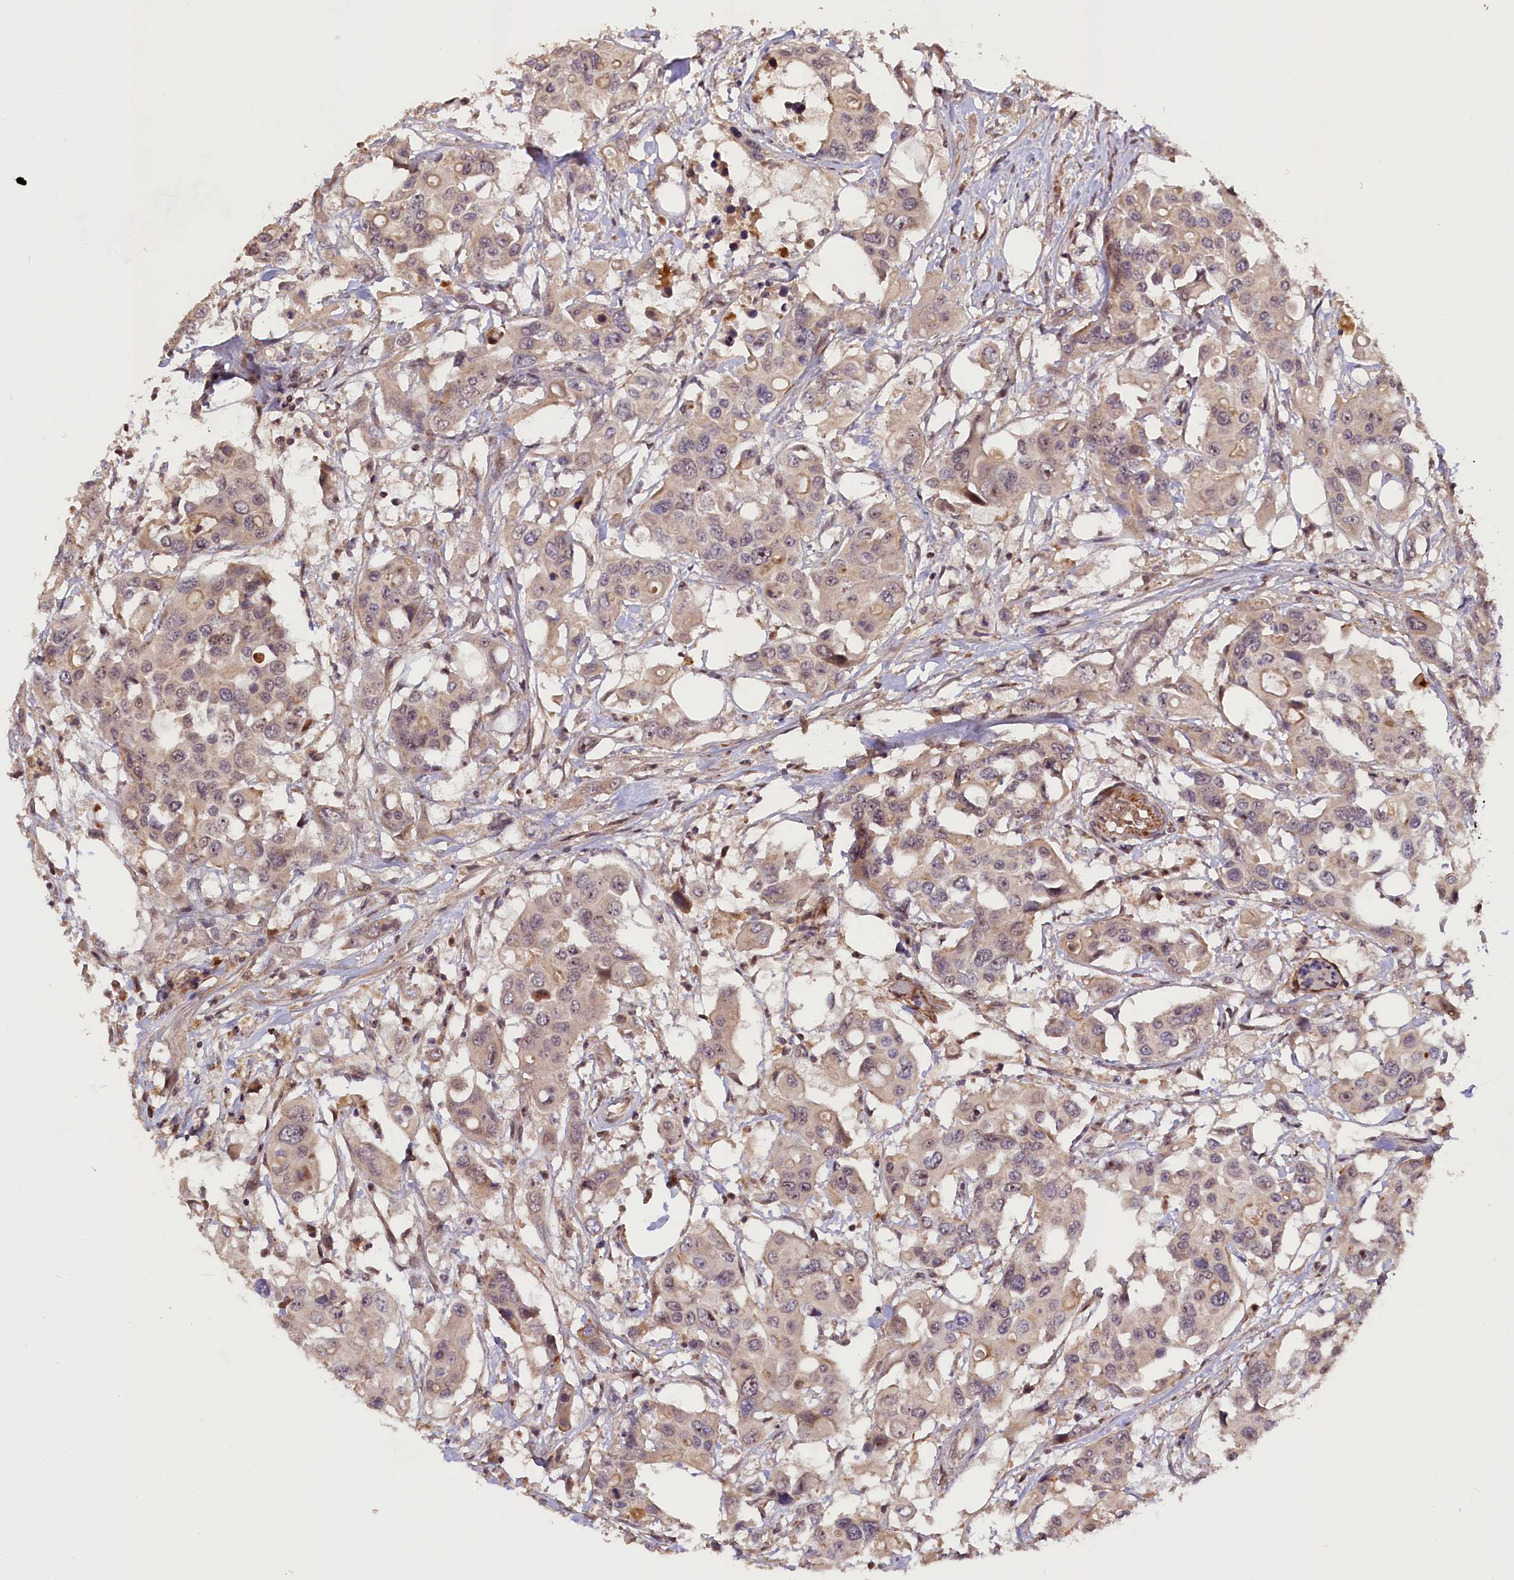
{"staining": {"intensity": "weak", "quantity": "<25%", "location": "cytoplasmic/membranous,nuclear"}, "tissue": "colorectal cancer", "cell_type": "Tumor cells", "image_type": "cancer", "snomed": [{"axis": "morphology", "description": "Adenocarcinoma, NOS"}, {"axis": "topography", "description": "Colon"}], "caption": "IHC histopathology image of human colorectal adenocarcinoma stained for a protein (brown), which shows no expression in tumor cells. (DAB IHC, high magnification).", "gene": "ZNF480", "patient": {"sex": "male", "age": 77}}